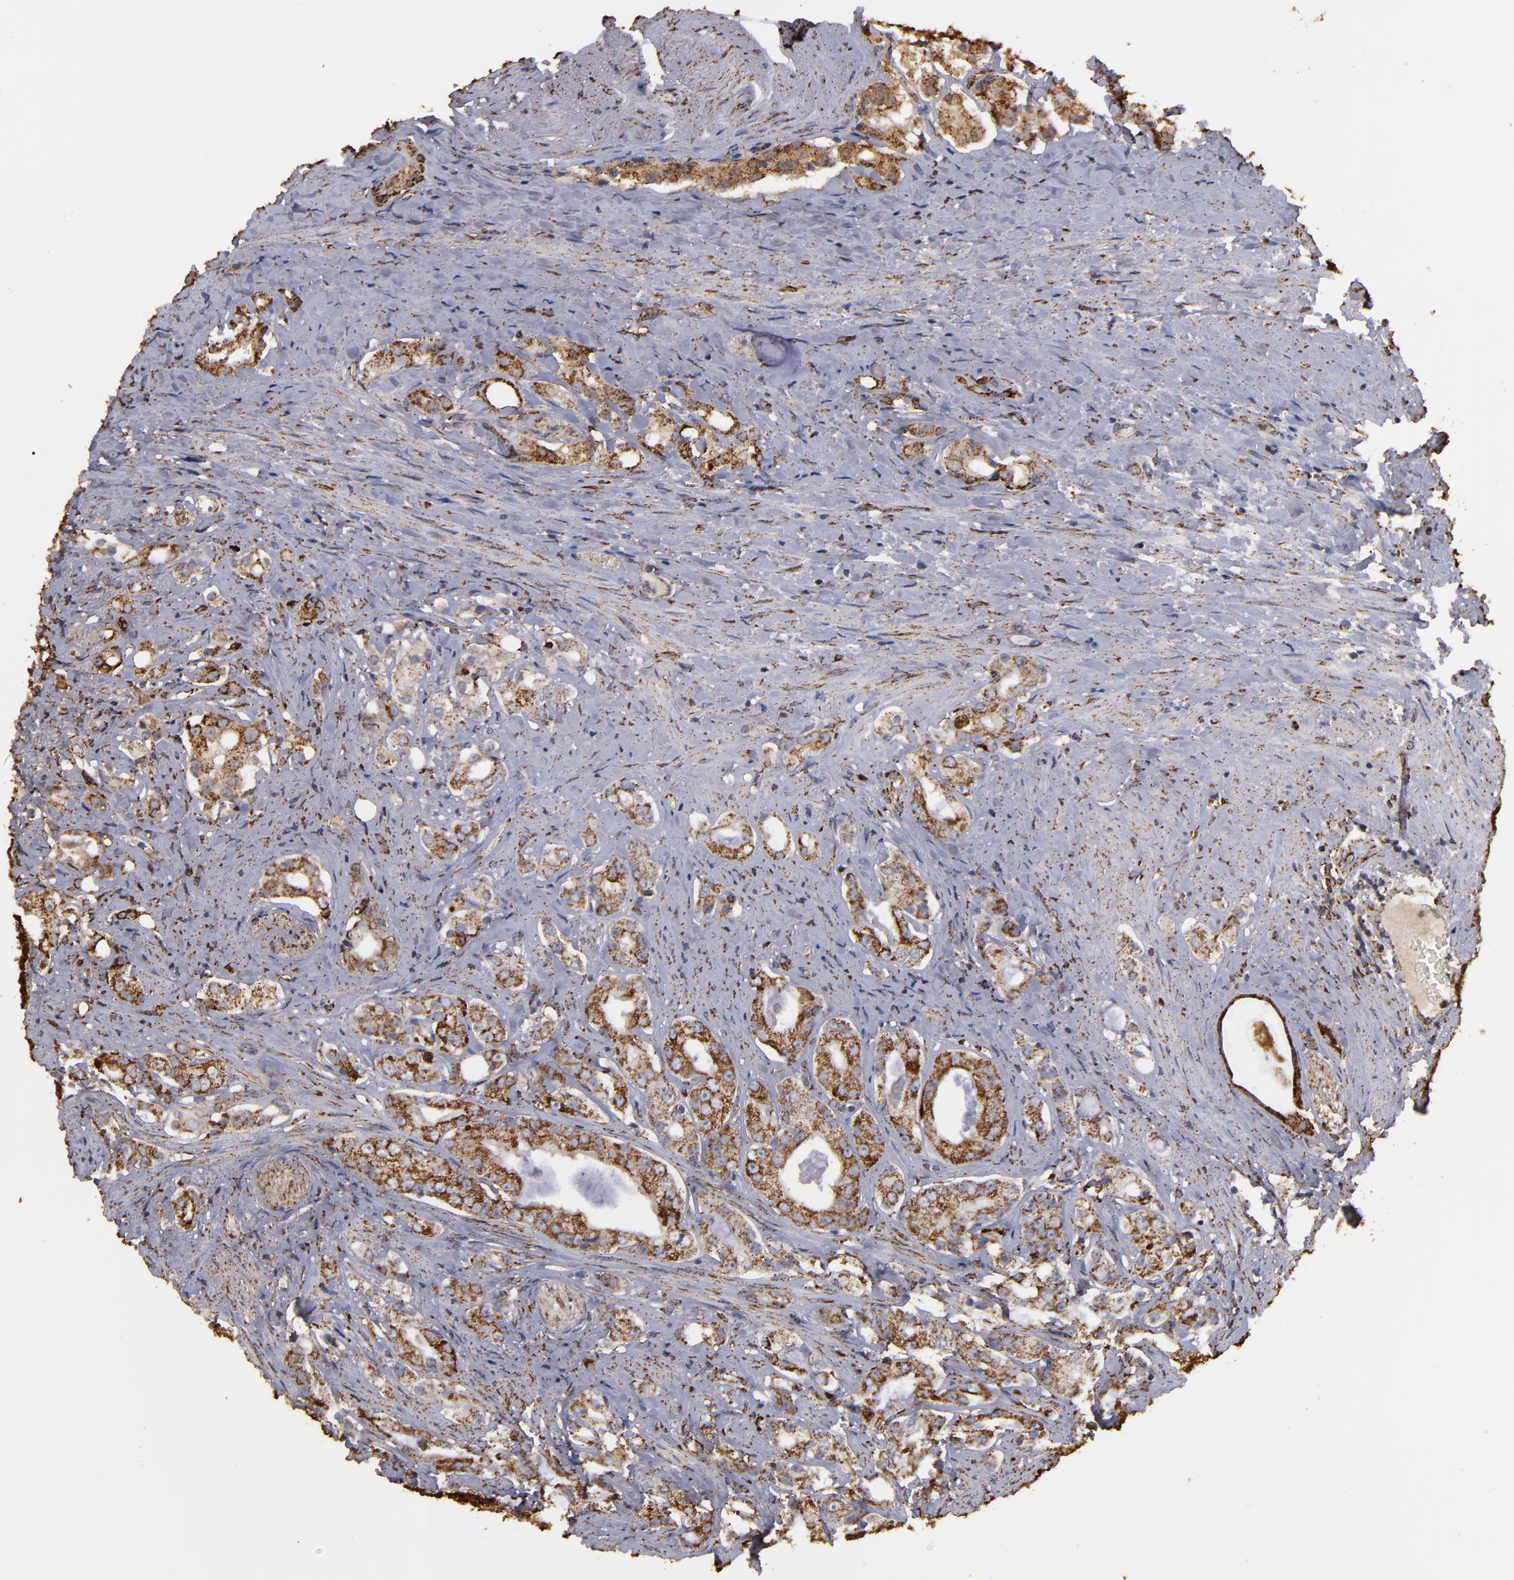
{"staining": {"intensity": "strong", "quantity": ">75%", "location": "cytoplasmic/membranous"}, "tissue": "prostate cancer", "cell_type": "Tumor cells", "image_type": "cancer", "snomed": [{"axis": "morphology", "description": "Adenocarcinoma, High grade"}, {"axis": "topography", "description": "Prostate"}], "caption": "There is high levels of strong cytoplasmic/membranous expression in tumor cells of prostate high-grade adenocarcinoma, as demonstrated by immunohistochemical staining (brown color).", "gene": "SOD2", "patient": {"sex": "male", "age": 68}}